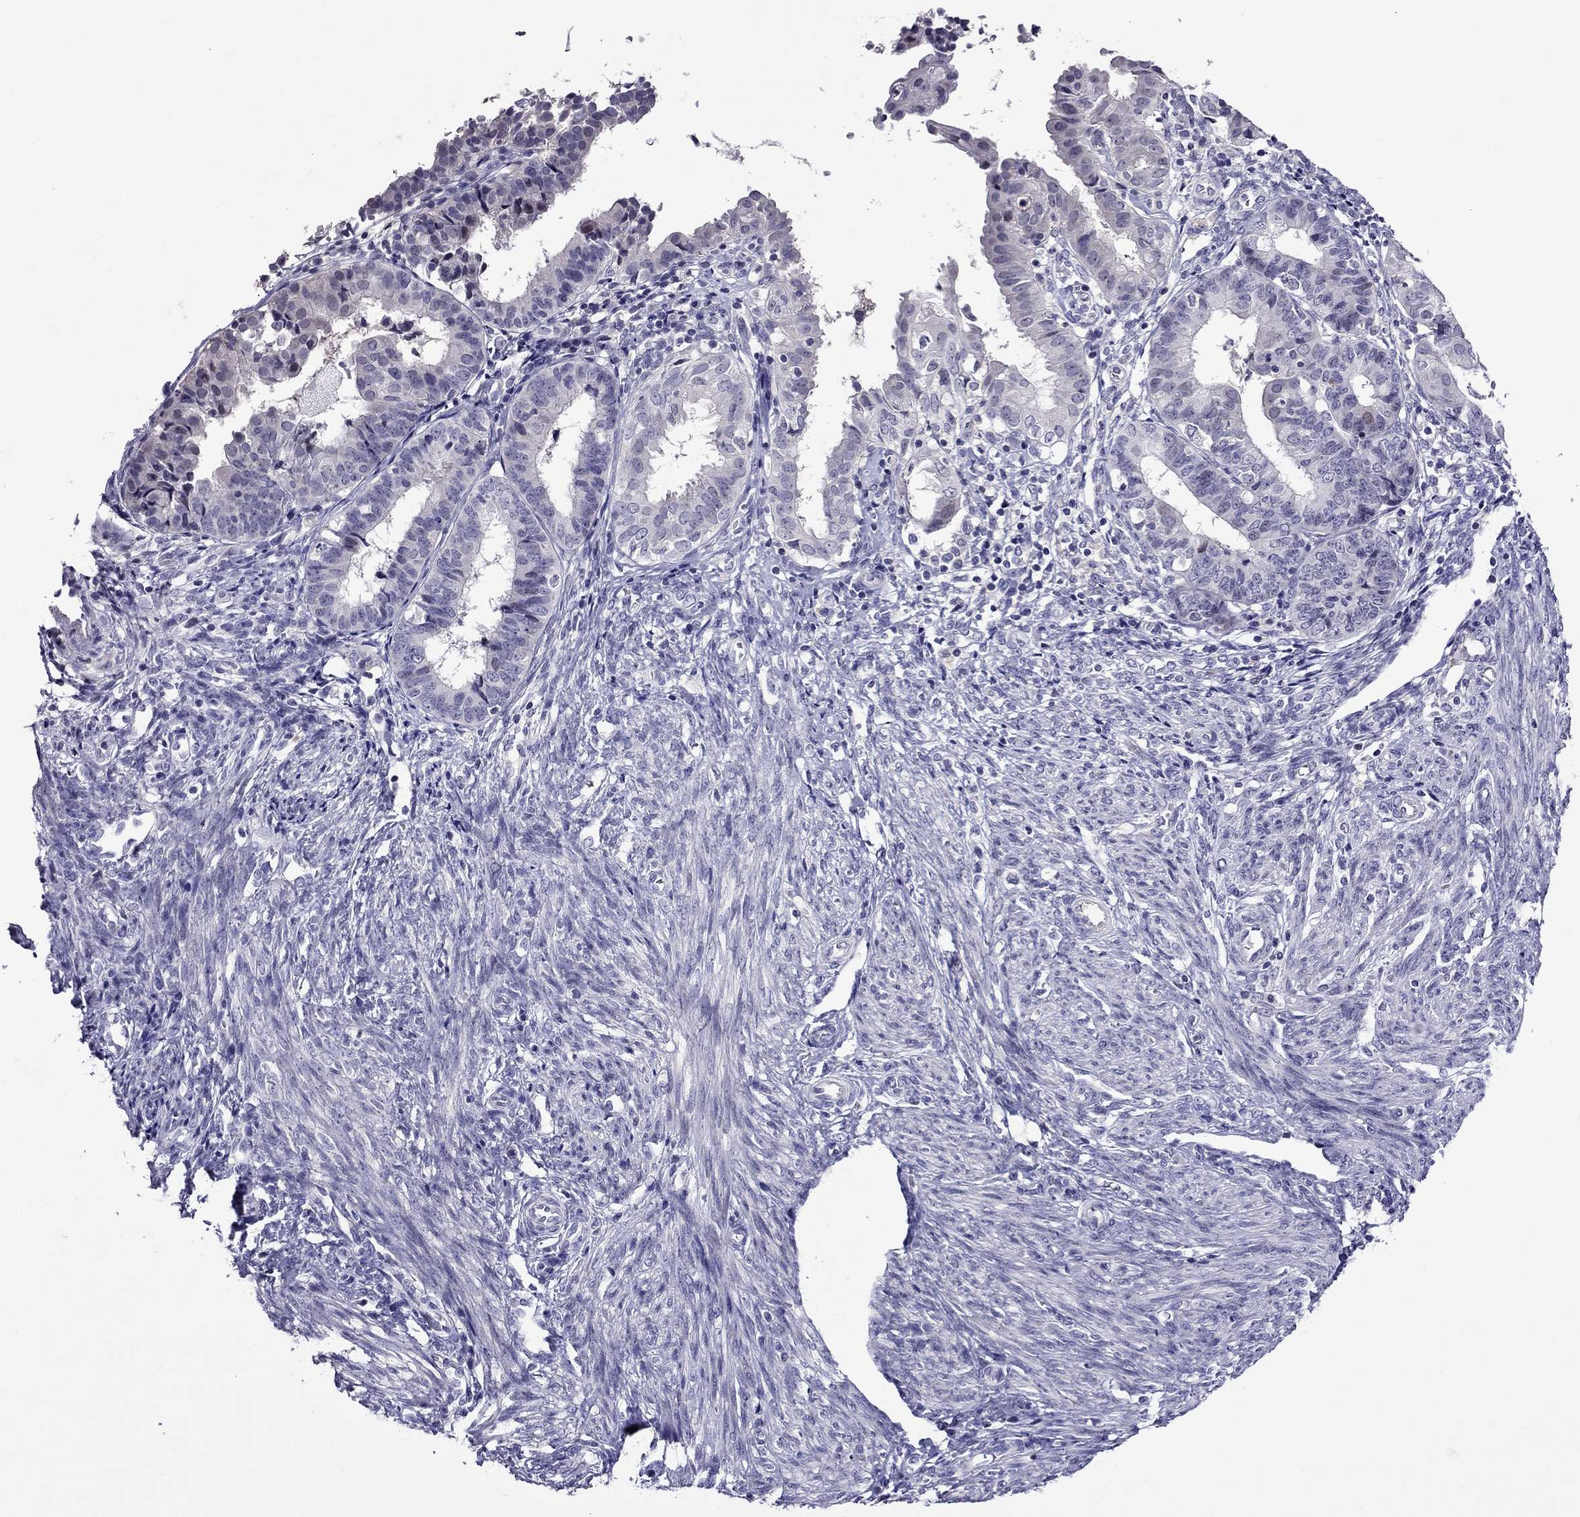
{"staining": {"intensity": "negative", "quantity": "none", "location": "none"}, "tissue": "endometrial cancer", "cell_type": "Tumor cells", "image_type": "cancer", "snomed": [{"axis": "morphology", "description": "Adenocarcinoma, NOS"}, {"axis": "topography", "description": "Endometrium"}], "caption": "Tumor cells show no significant protein positivity in endometrial cancer. (DAB IHC, high magnification).", "gene": "SPTBN4", "patient": {"sex": "female", "age": 68}}